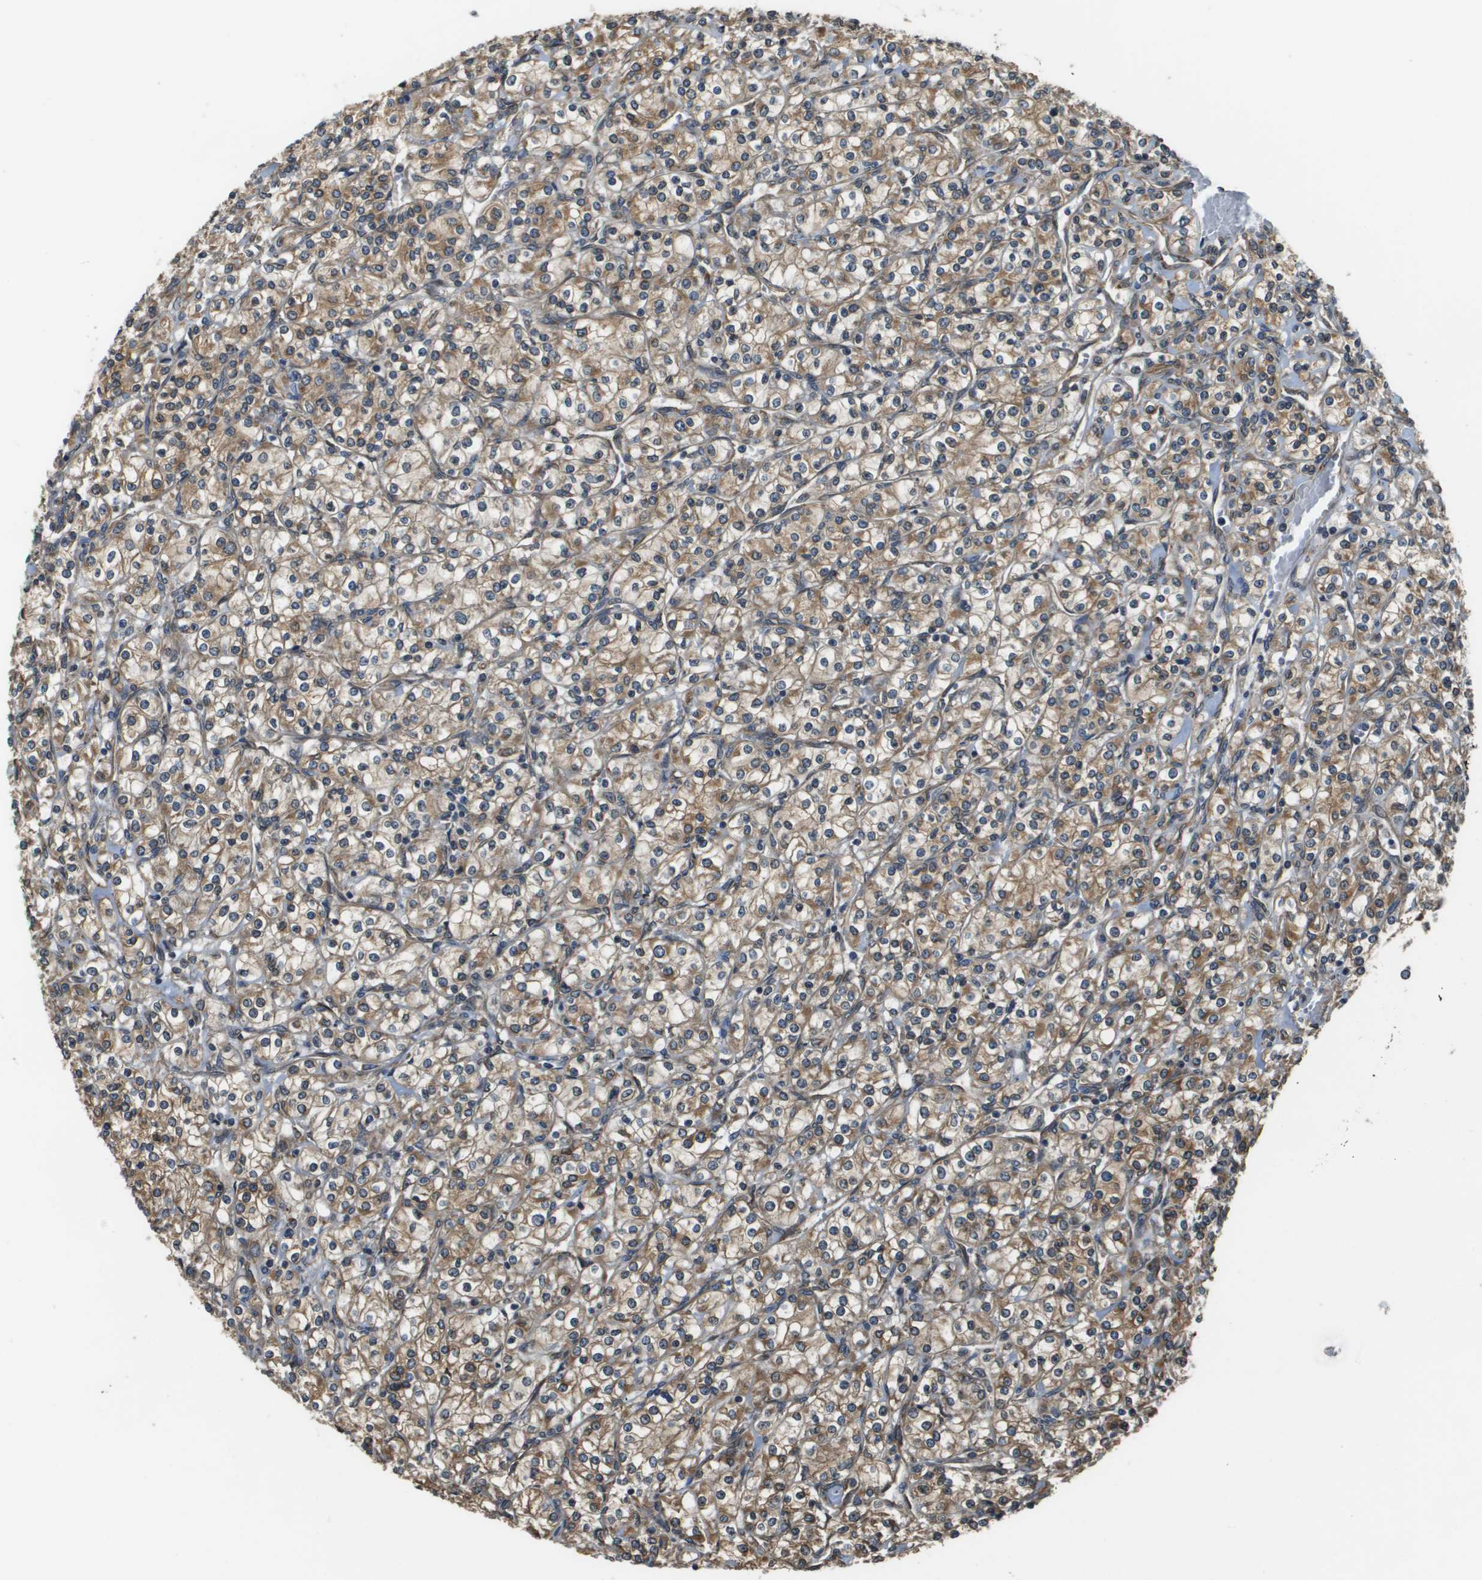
{"staining": {"intensity": "moderate", "quantity": ">75%", "location": "cytoplasmic/membranous"}, "tissue": "renal cancer", "cell_type": "Tumor cells", "image_type": "cancer", "snomed": [{"axis": "morphology", "description": "Adenocarcinoma, NOS"}, {"axis": "topography", "description": "Kidney"}], "caption": "Renal cancer (adenocarcinoma) was stained to show a protein in brown. There is medium levels of moderate cytoplasmic/membranous positivity in approximately >75% of tumor cells. (Brightfield microscopy of DAB IHC at high magnification).", "gene": "SEC62", "patient": {"sex": "male", "age": 77}}